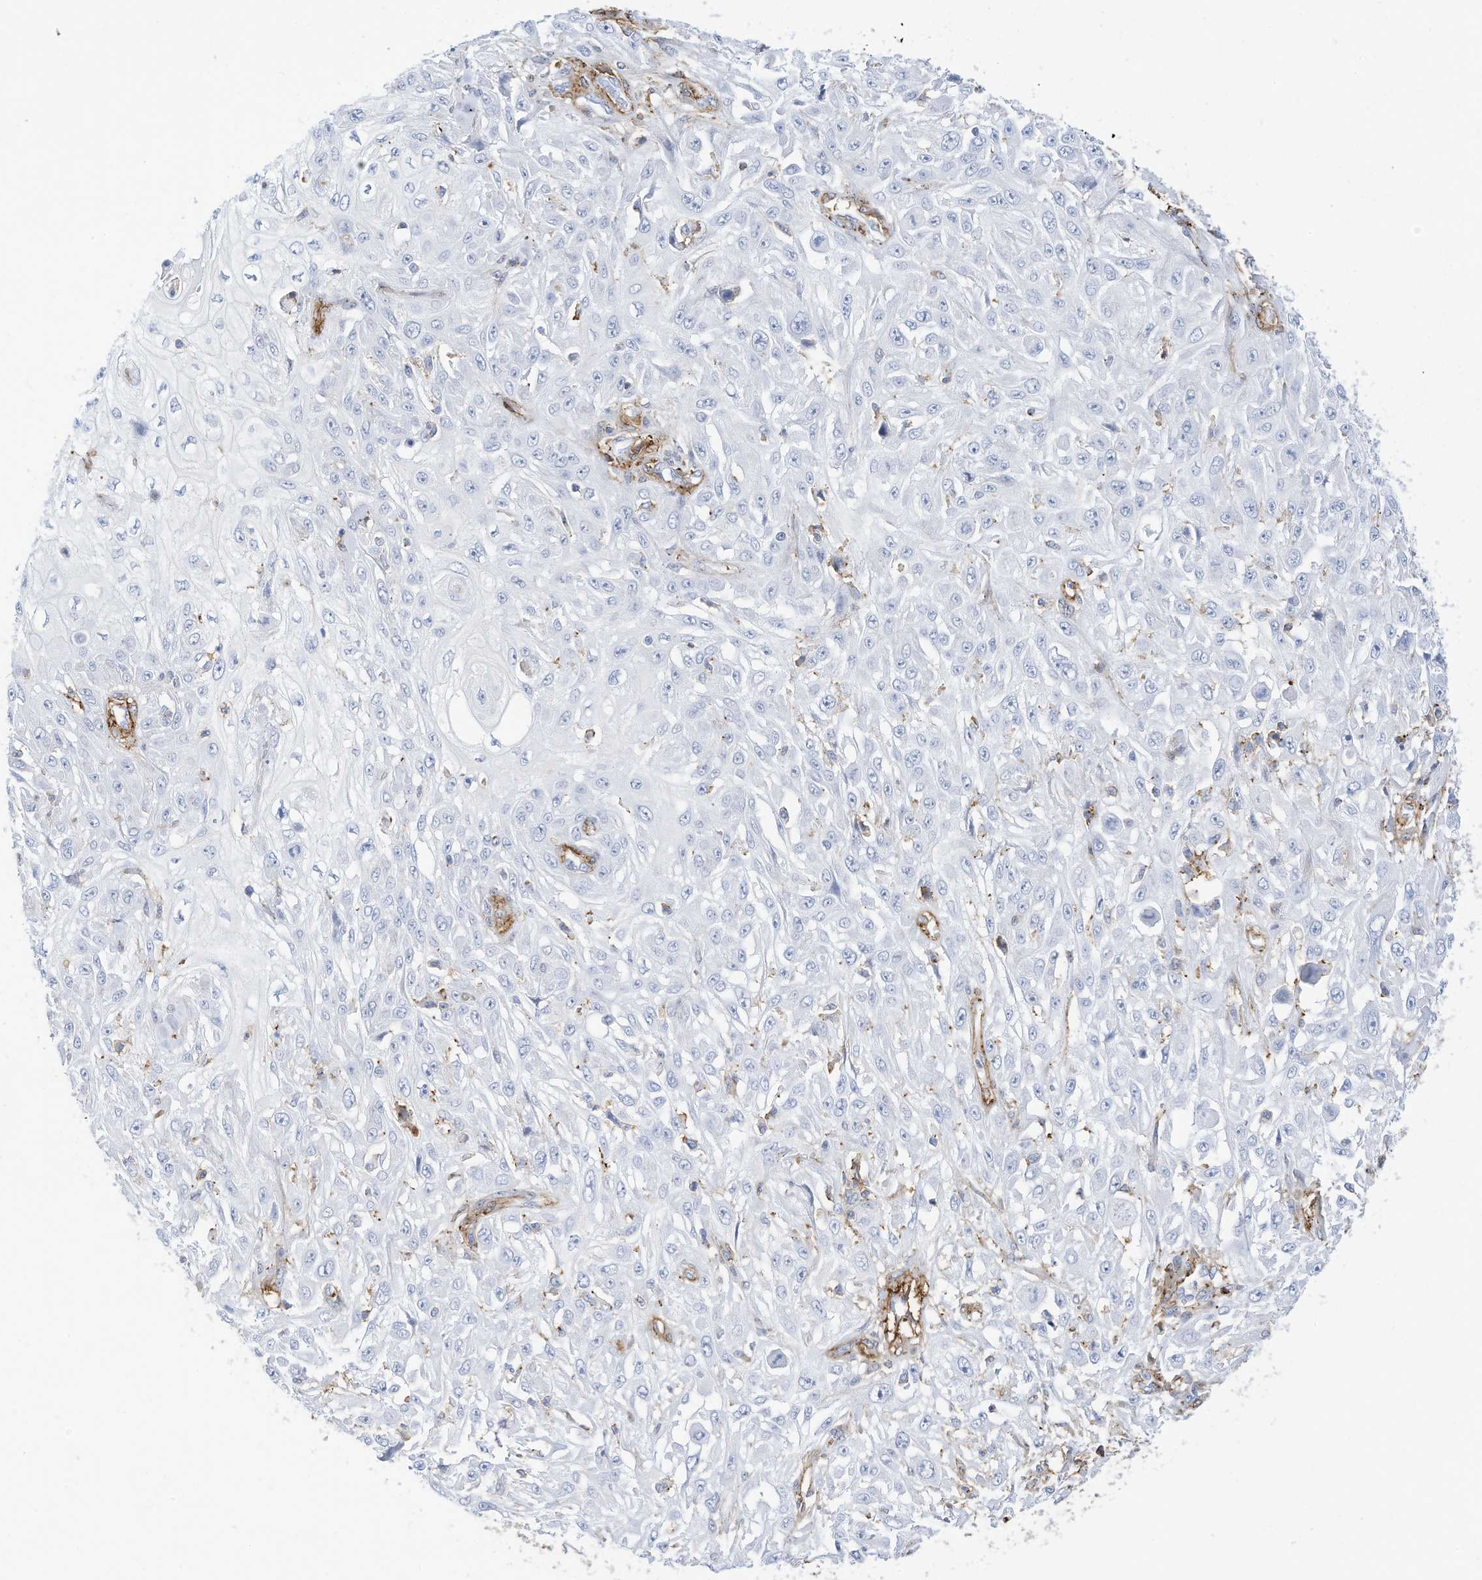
{"staining": {"intensity": "negative", "quantity": "none", "location": "none"}, "tissue": "skin cancer", "cell_type": "Tumor cells", "image_type": "cancer", "snomed": [{"axis": "morphology", "description": "Squamous cell carcinoma, NOS"}, {"axis": "morphology", "description": "Squamous cell carcinoma, metastatic, NOS"}, {"axis": "topography", "description": "Skin"}, {"axis": "topography", "description": "Lymph node"}], "caption": "The image exhibits no significant expression in tumor cells of skin cancer (squamous cell carcinoma).", "gene": "TXNDC9", "patient": {"sex": "male", "age": 75}}